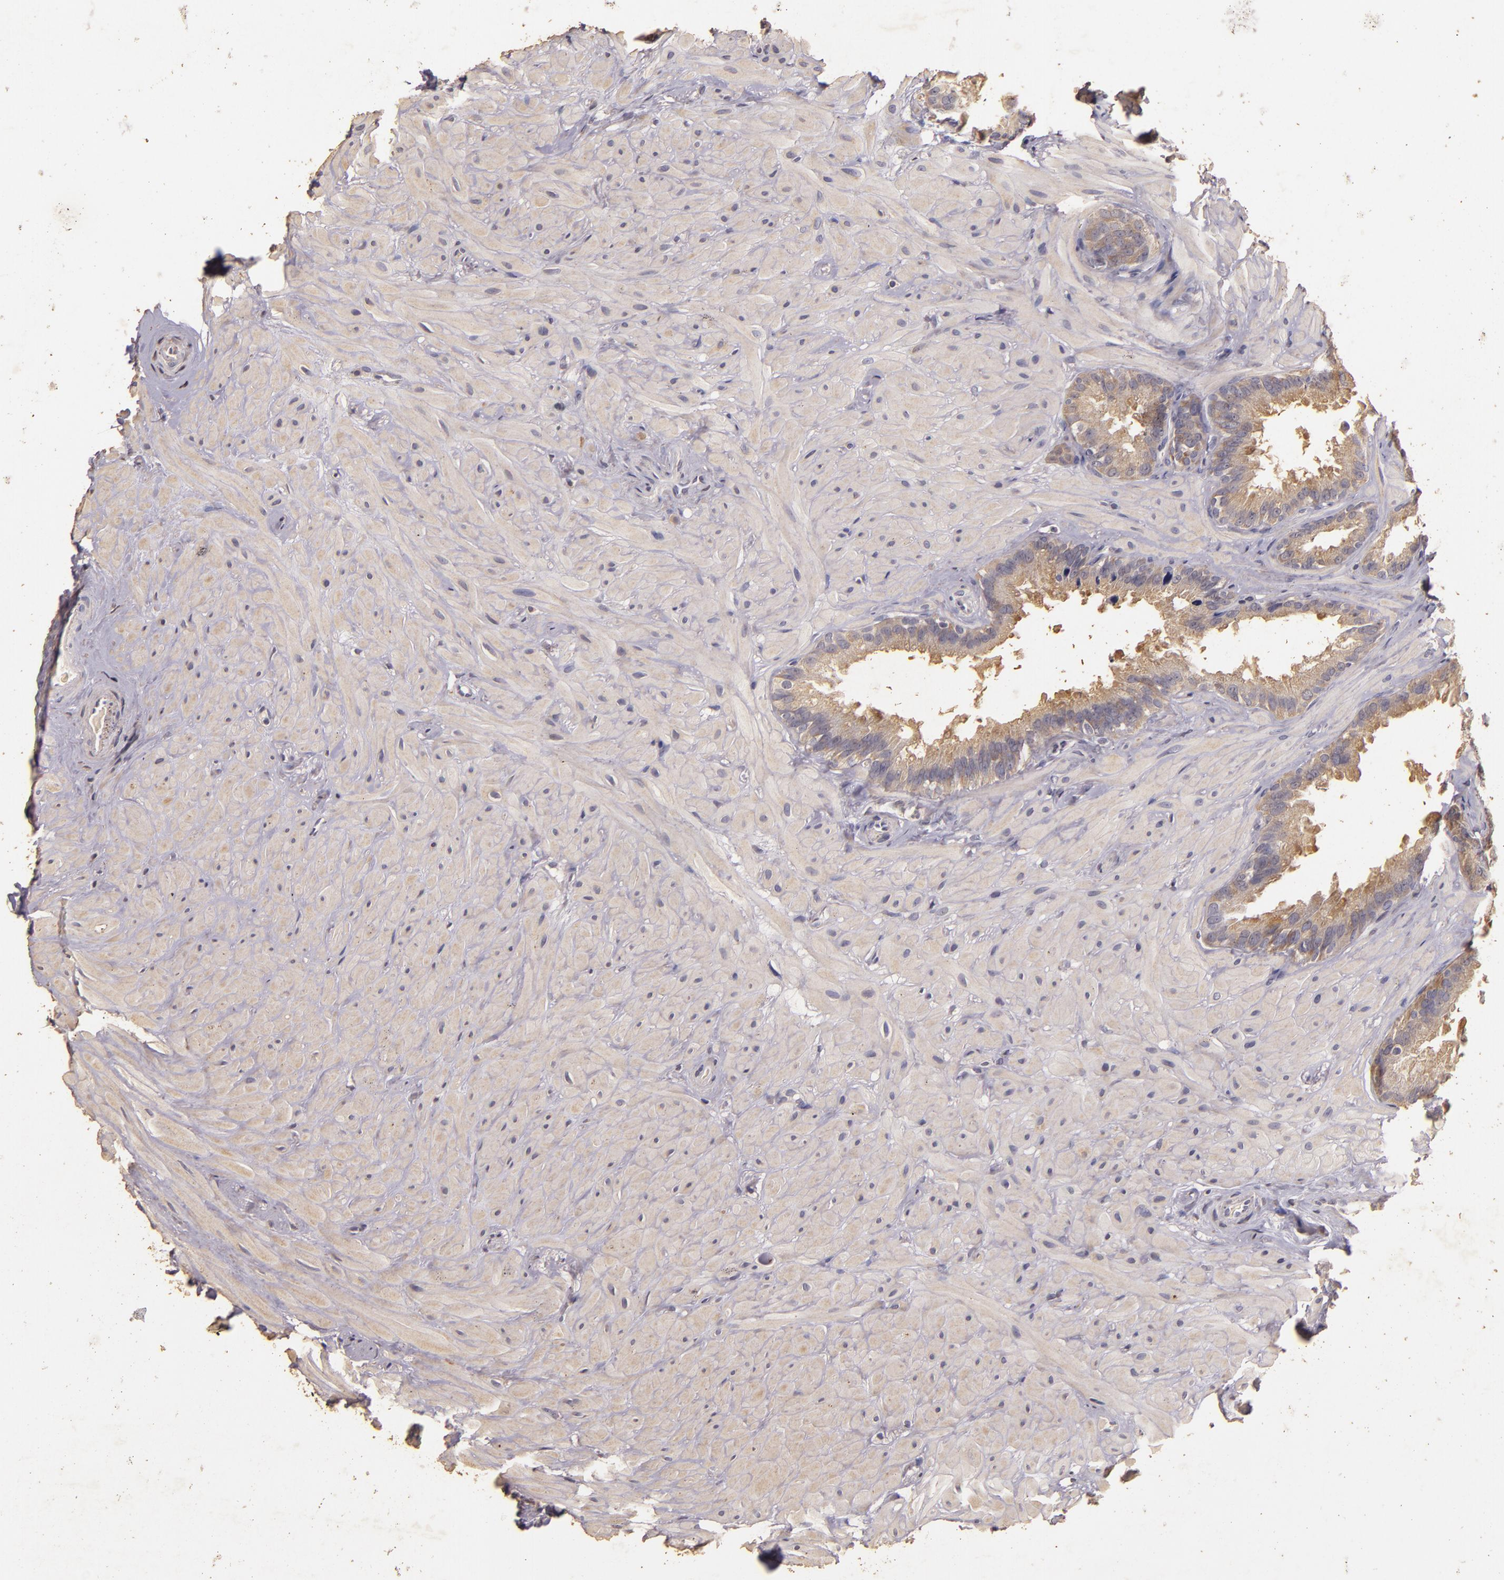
{"staining": {"intensity": "weak", "quantity": "25%-75%", "location": "cytoplasmic/membranous"}, "tissue": "seminal vesicle", "cell_type": "Glandular cells", "image_type": "normal", "snomed": [{"axis": "morphology", "description": "Normal tissue, NOS"}, {"axis": "topography", "description": "Prostate"}, {"axis": "topography", "description": "Seminal veicle"}], "caption": "Immunohistochemical staining of benign human seminal vesicle shows weak cytoplasmic/membranous protein positivity in approximately 25%-75% of glandular cells. Using DAB (brown) and hematoxylin (blue) stains, captured at high magnification using brightfield microscopy.", "gene": "BCL2L13", "patient": {"sex": "male", "age": 63}}